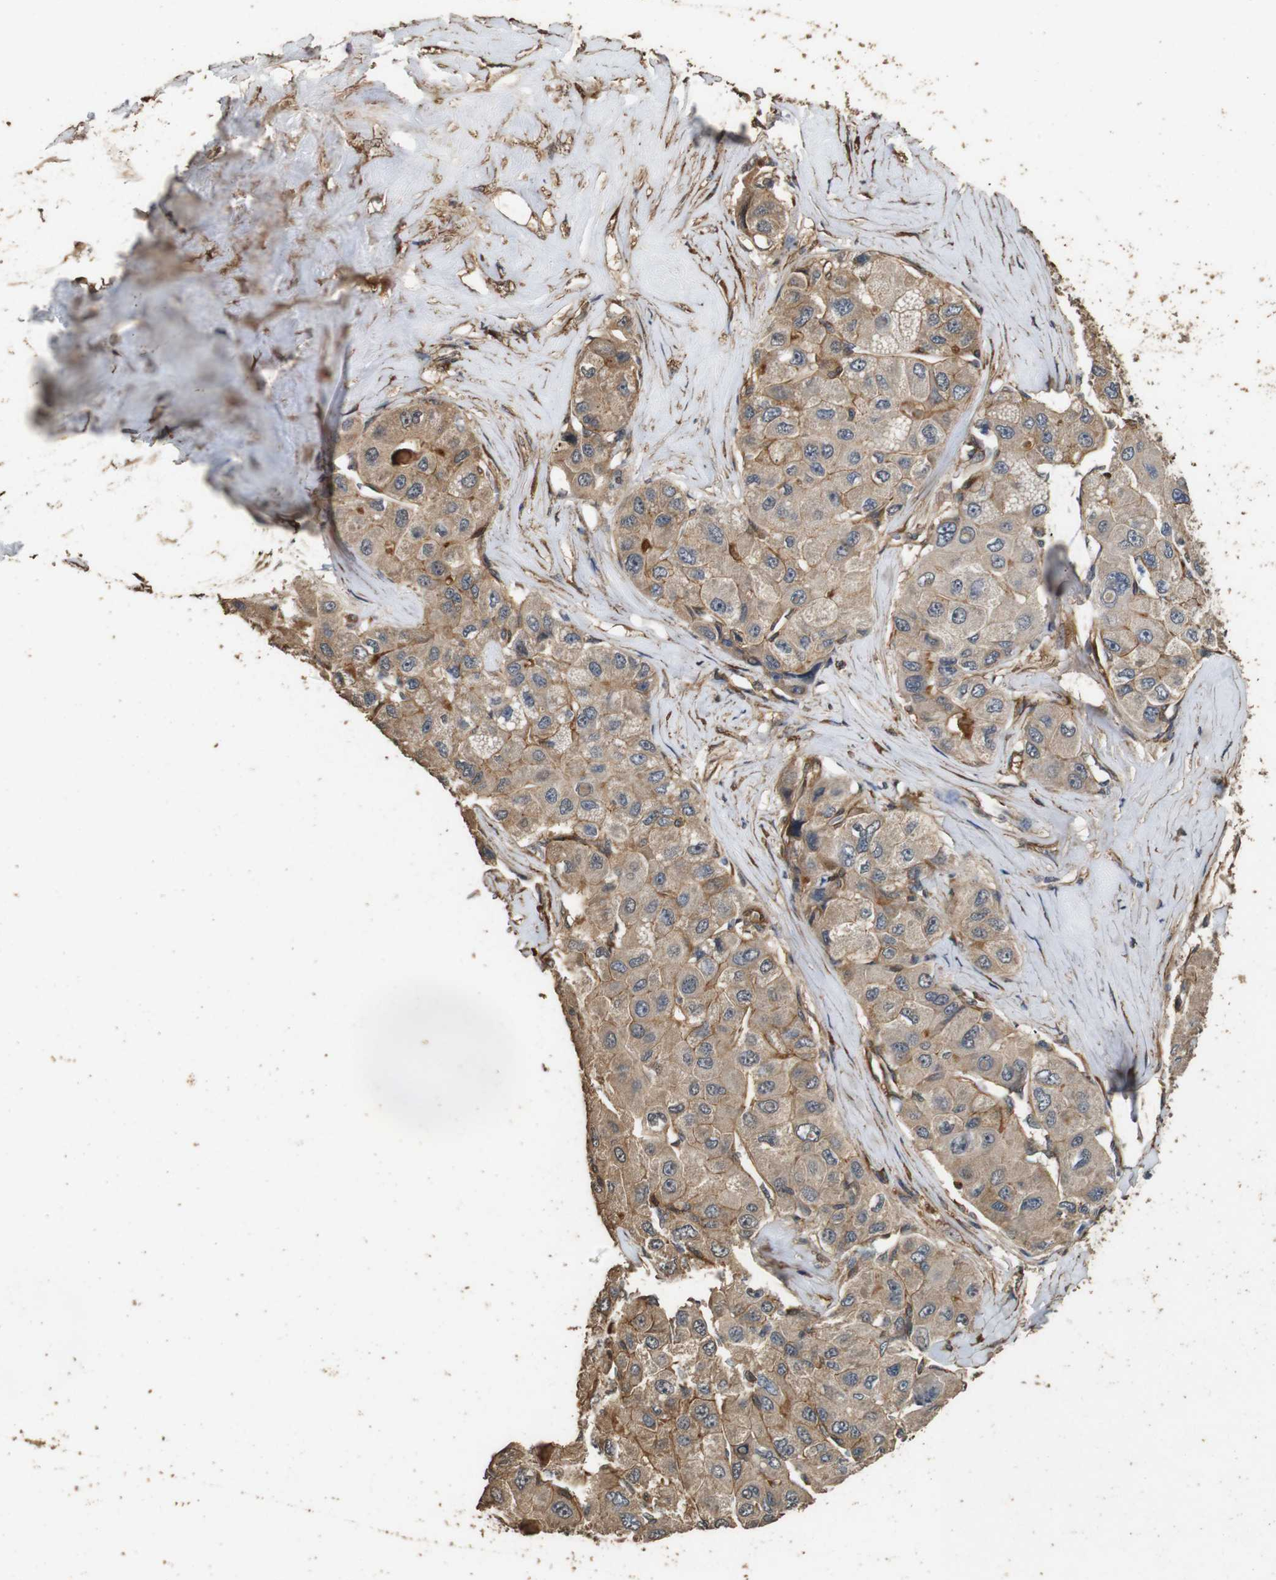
{"staining": {"intensity": "moderate", "quantity": ">75%", "location": "cytoplasmic/membranous"}, "tissue": "liver cancer", "cell_type": "Tumor cells", "image_type": "cancer", "snomed": [{"axis": "morphology", "description": "Carcinoma, Hepatocellular, NOS"}, {"axis": "topography", "description": "Liver"}], "caption": "Liver cancer was stained to show a protein in brown. There is medium levels of moderate cytoplasmic/membranous positivity in about >75% of tumor cells.", "gene": "CNPY4", "patient": {"sex": "male", "age": 80}}